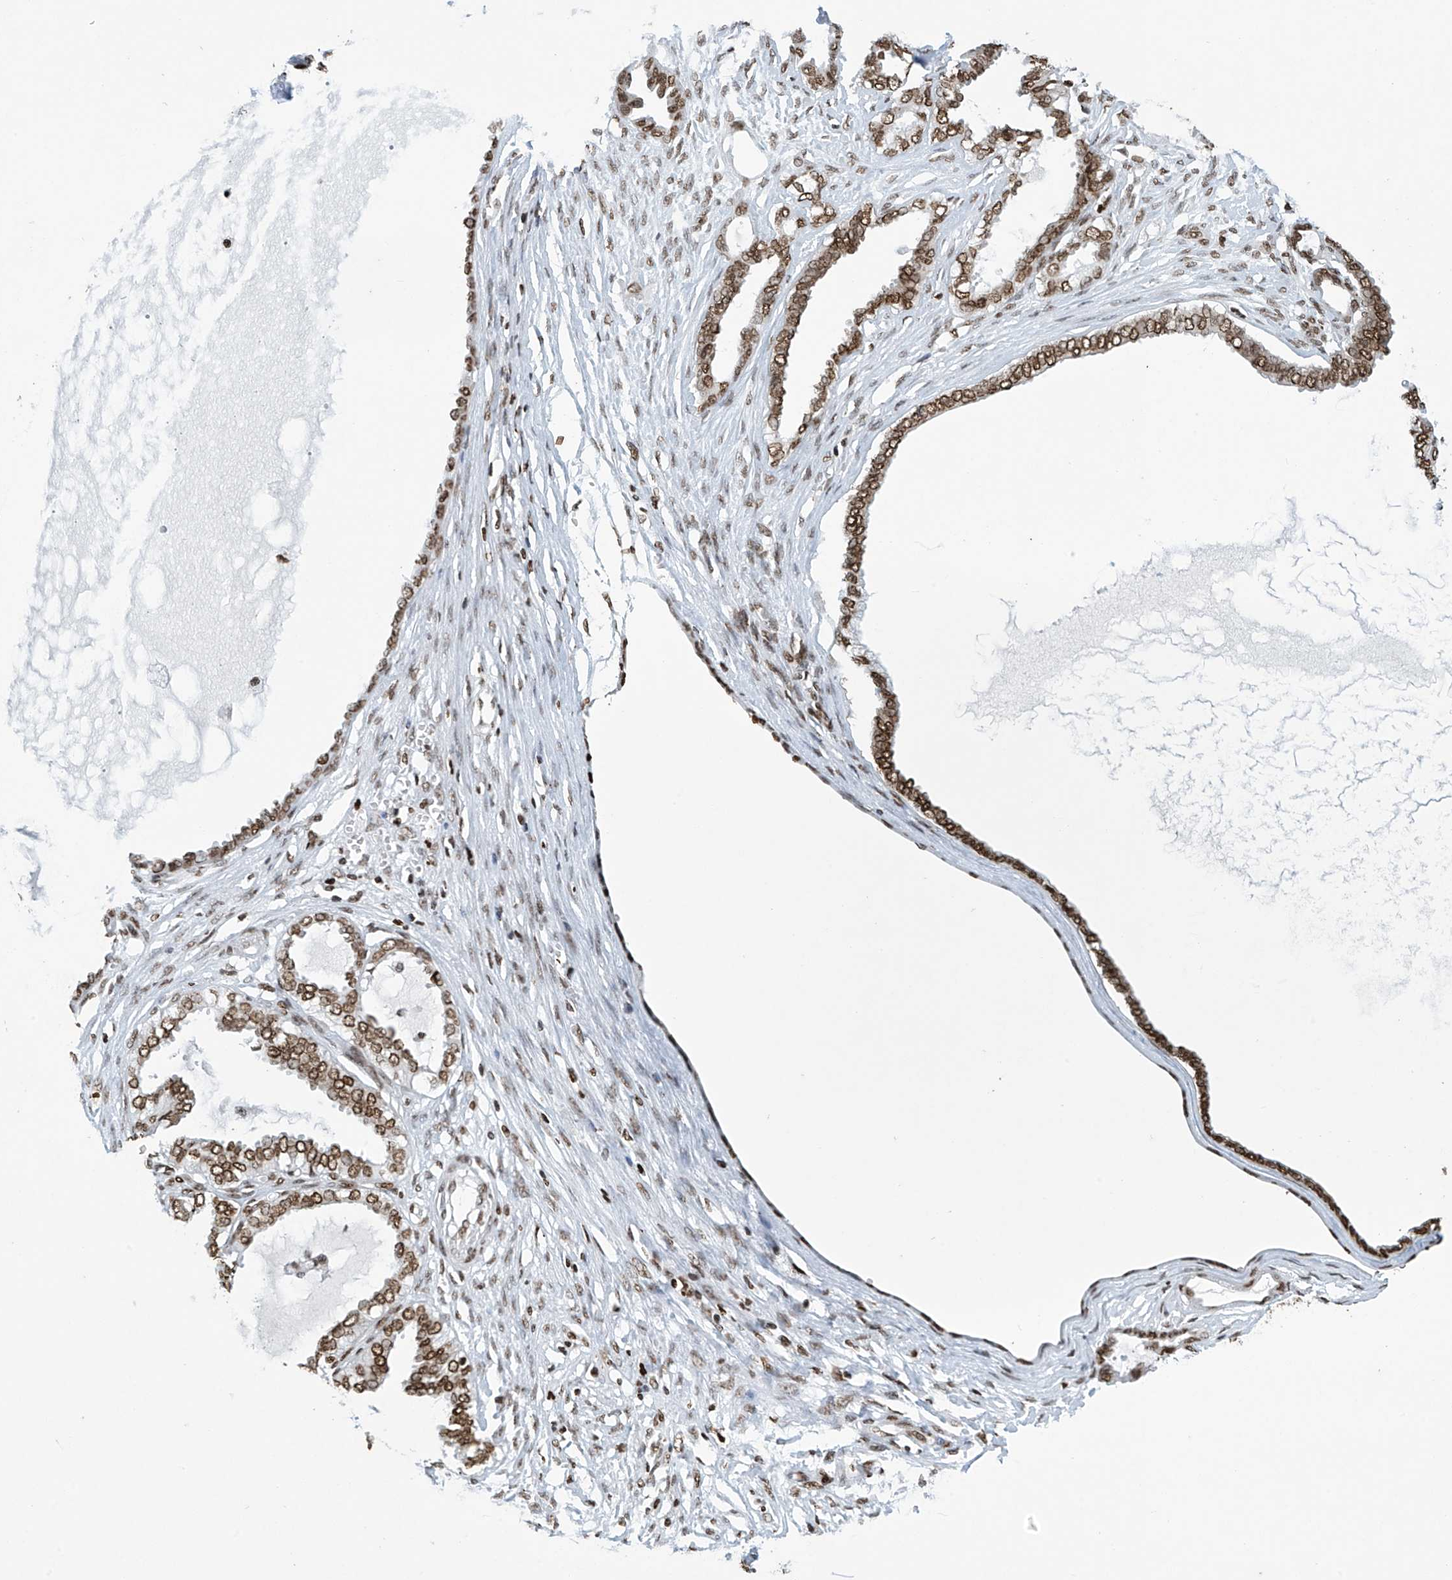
{"staining": {"intensity": "moderate", "quantity": ">75%", "location": "nuclear"}, "tissue": "ovarian cancer", "cell_type": "Tumor cells", "image_type": "cancer", "snomed": [{"axis": "morphology", "description": "Carcinoma, NOS"}, {"axis": "morphology", "description": "Carcinoma, endometroid"}, {"axis": "topography", "description": "Ovary"}], "caption": "The photomicrograph demonstrates staining of ovarian cancer (endometroid carcinoma), revealing moderate nuclear protein expression (brown color) within tumor cells. The staining was performed using DAB, with brown indicating positive protein expression. Nuclei are stained blue with hematoxylin.", "gene": "H4C16", "patient": {"sex": "female", "age": 50}}